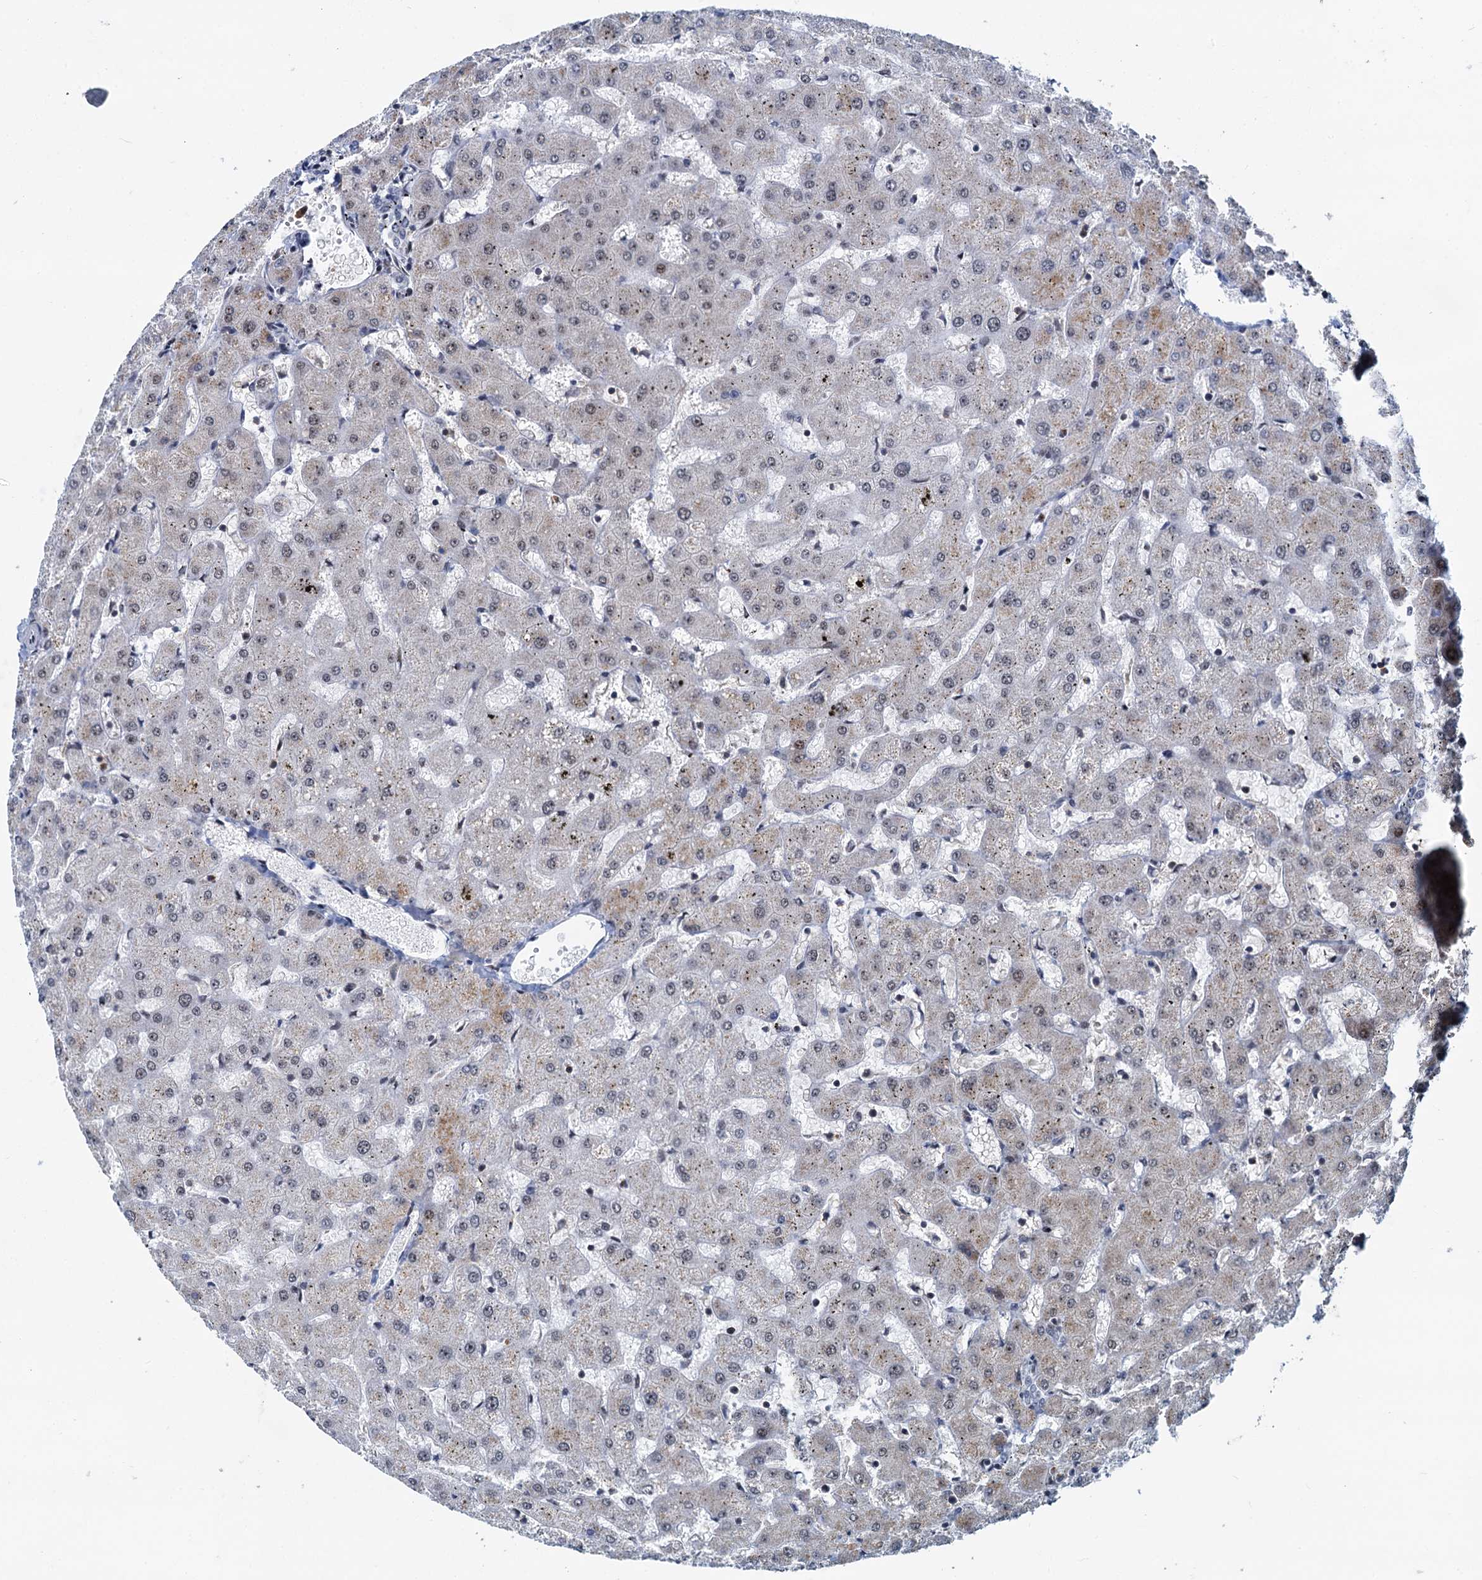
{"staining": {"intensity": "negative", "quantity": "none", "location": "none"}, "tissue": "liver", "cell_type": "Cholangiocytes", "image_type": "normal", "snomed": [{"axis": "morphology", "description": "Normal tissue, NOS"}, {"axis": "topography", "description": "Liver"}], "caption": "A histopathology image of liver stained for a protein demonstrates no brown staining in cholangiocytes.", "gene": "RBM26", "patient": {"sex": "female", "age": 63}}